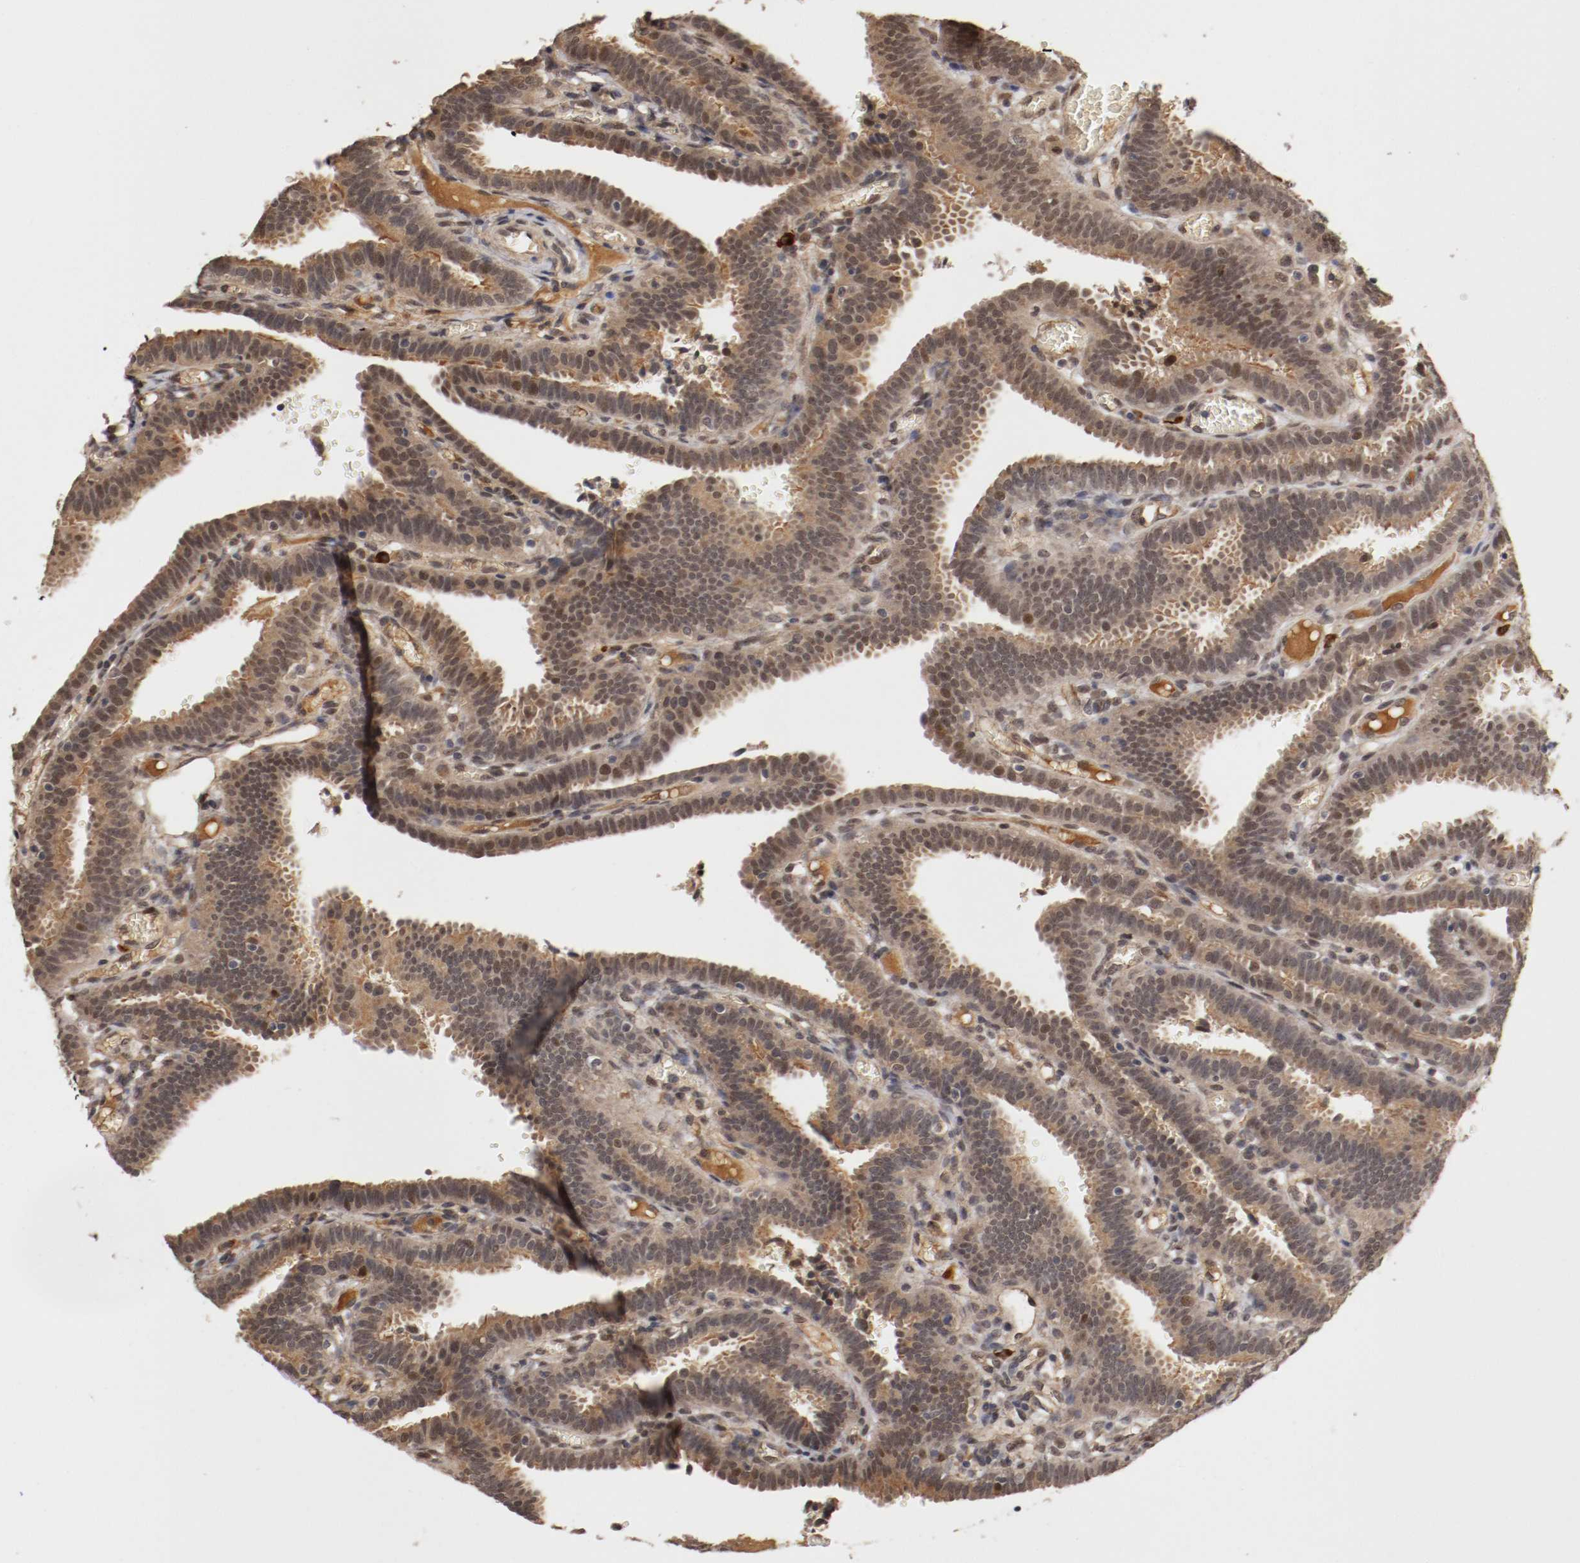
{"staining": {"intensity": "moderate", "quantity": ">75%", "location": "cytoplasmic/membranous,nuclear"}, "tissue": "fallopian tube", "cell_type": "Glandular cells", "image_type": "normal", "snomed": [{"axis": "morphology", "description": "Normal tissue, NOS"}, {"axis": "topography", "description": "Fallopian tube"}], "caption": "Glandular cells display moderate cytoplasmic/membranous,nuclear staining in about >75% of cells in normal fallopian tube.", "gene": "DNMT3B", "patient": {"sex": "female", "age": 29}}